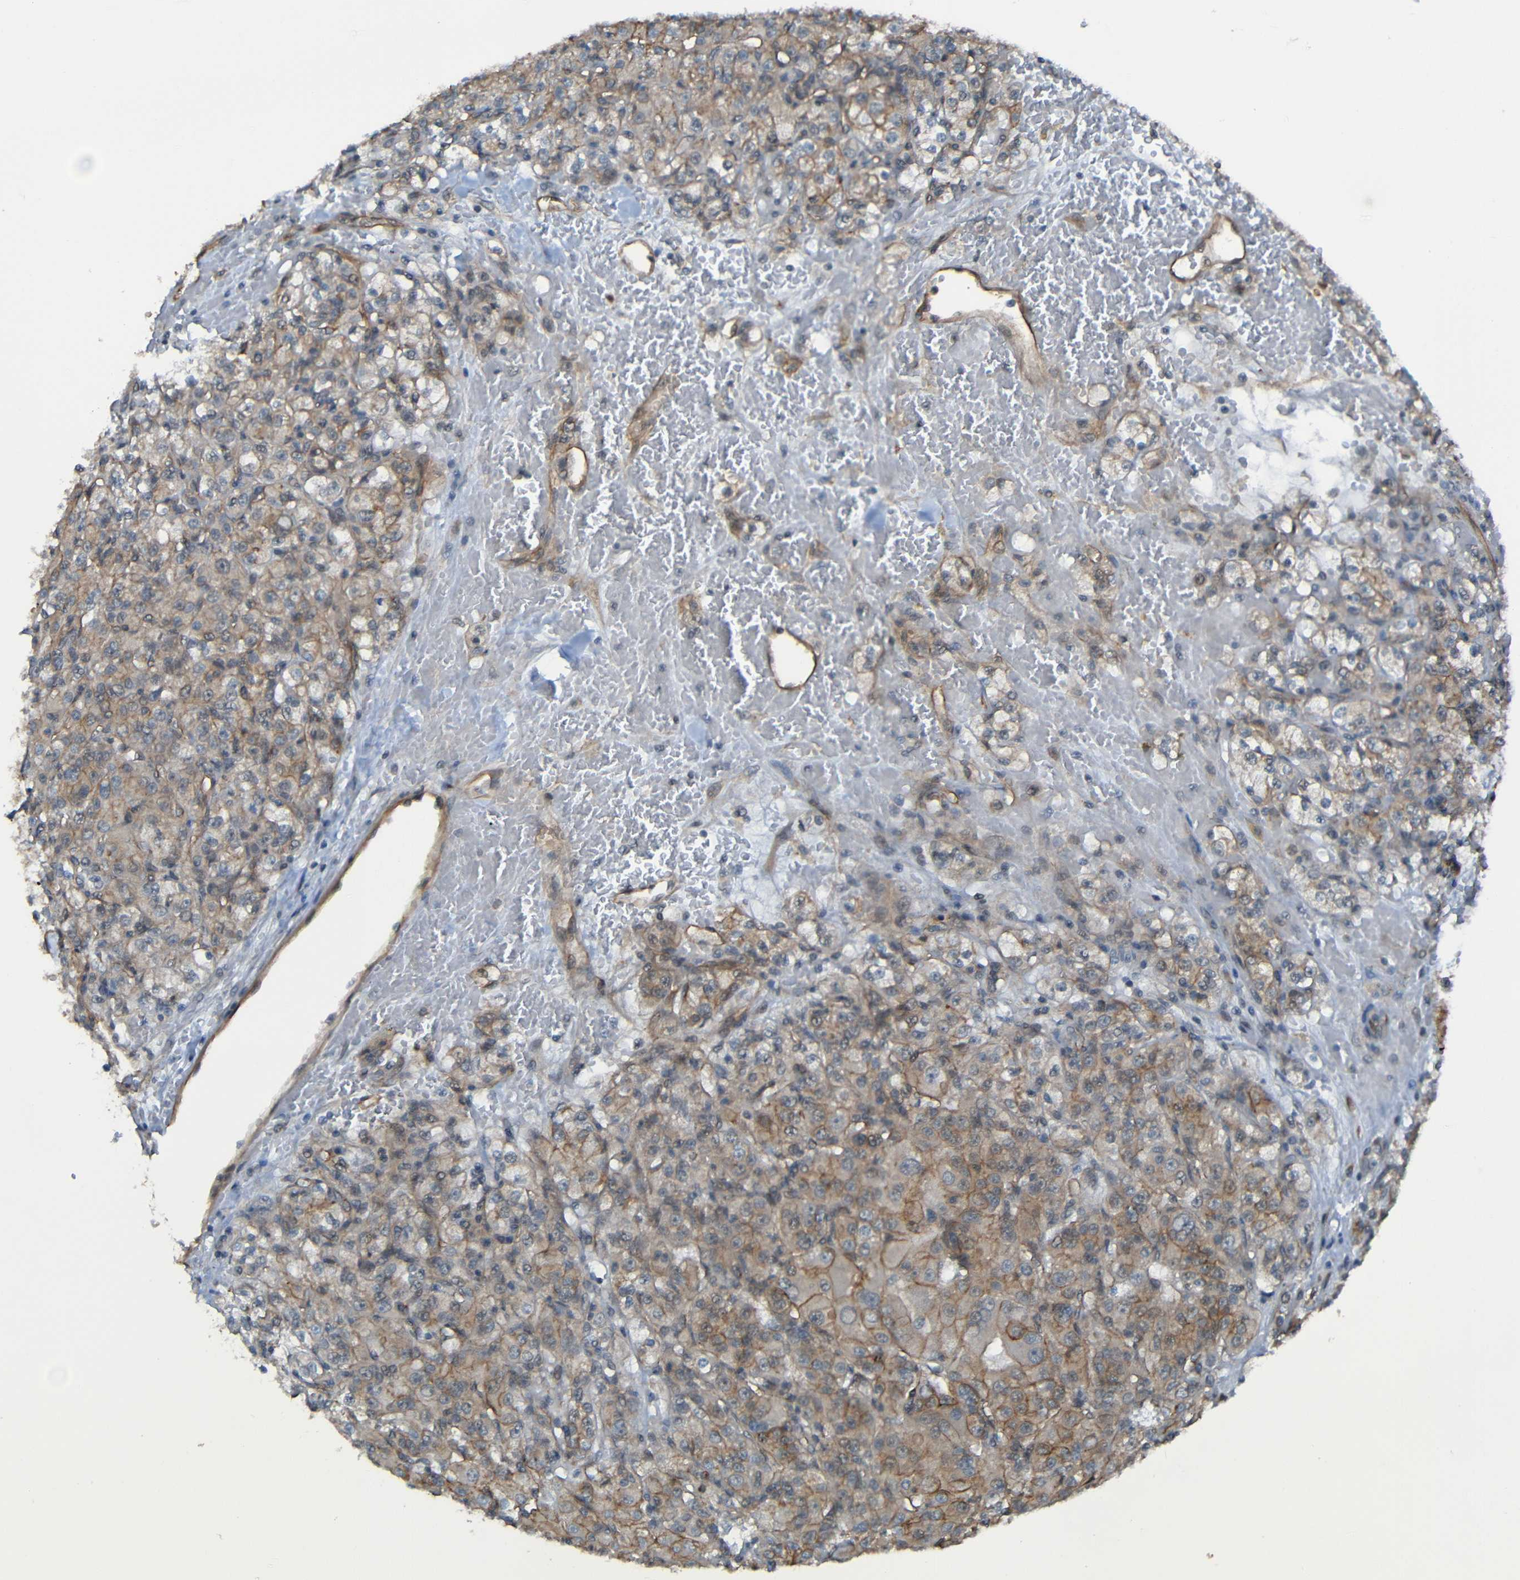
{"staining": {"intensity": "weak", "quantity": ">75%", "location": "cytoplasmic/membranous"}, "tissue": "renal cancer", "cell_type": "Tumor cells", "image_type": "cancer", "snomed": [{"axis": "morphology", "description": "Normal tissue, NOS"}, {"axis": "morphology", "description": "Adenocarcinoma, NOS"}, {"axis": "topography", "description": "Kidney"}], "caption": "Tumor cells exhibit low levels of weak cytoplasmic/membranous positivity in approximately >75% of cells in renal cancer. The staining was performed using DAB to visualize the protein expression in brown, while the nuclei were stained in blue with hematoxylin (Magnification: 20x).", "gene": "LGR5", "patient": {"sex": "male", "age": 61}}